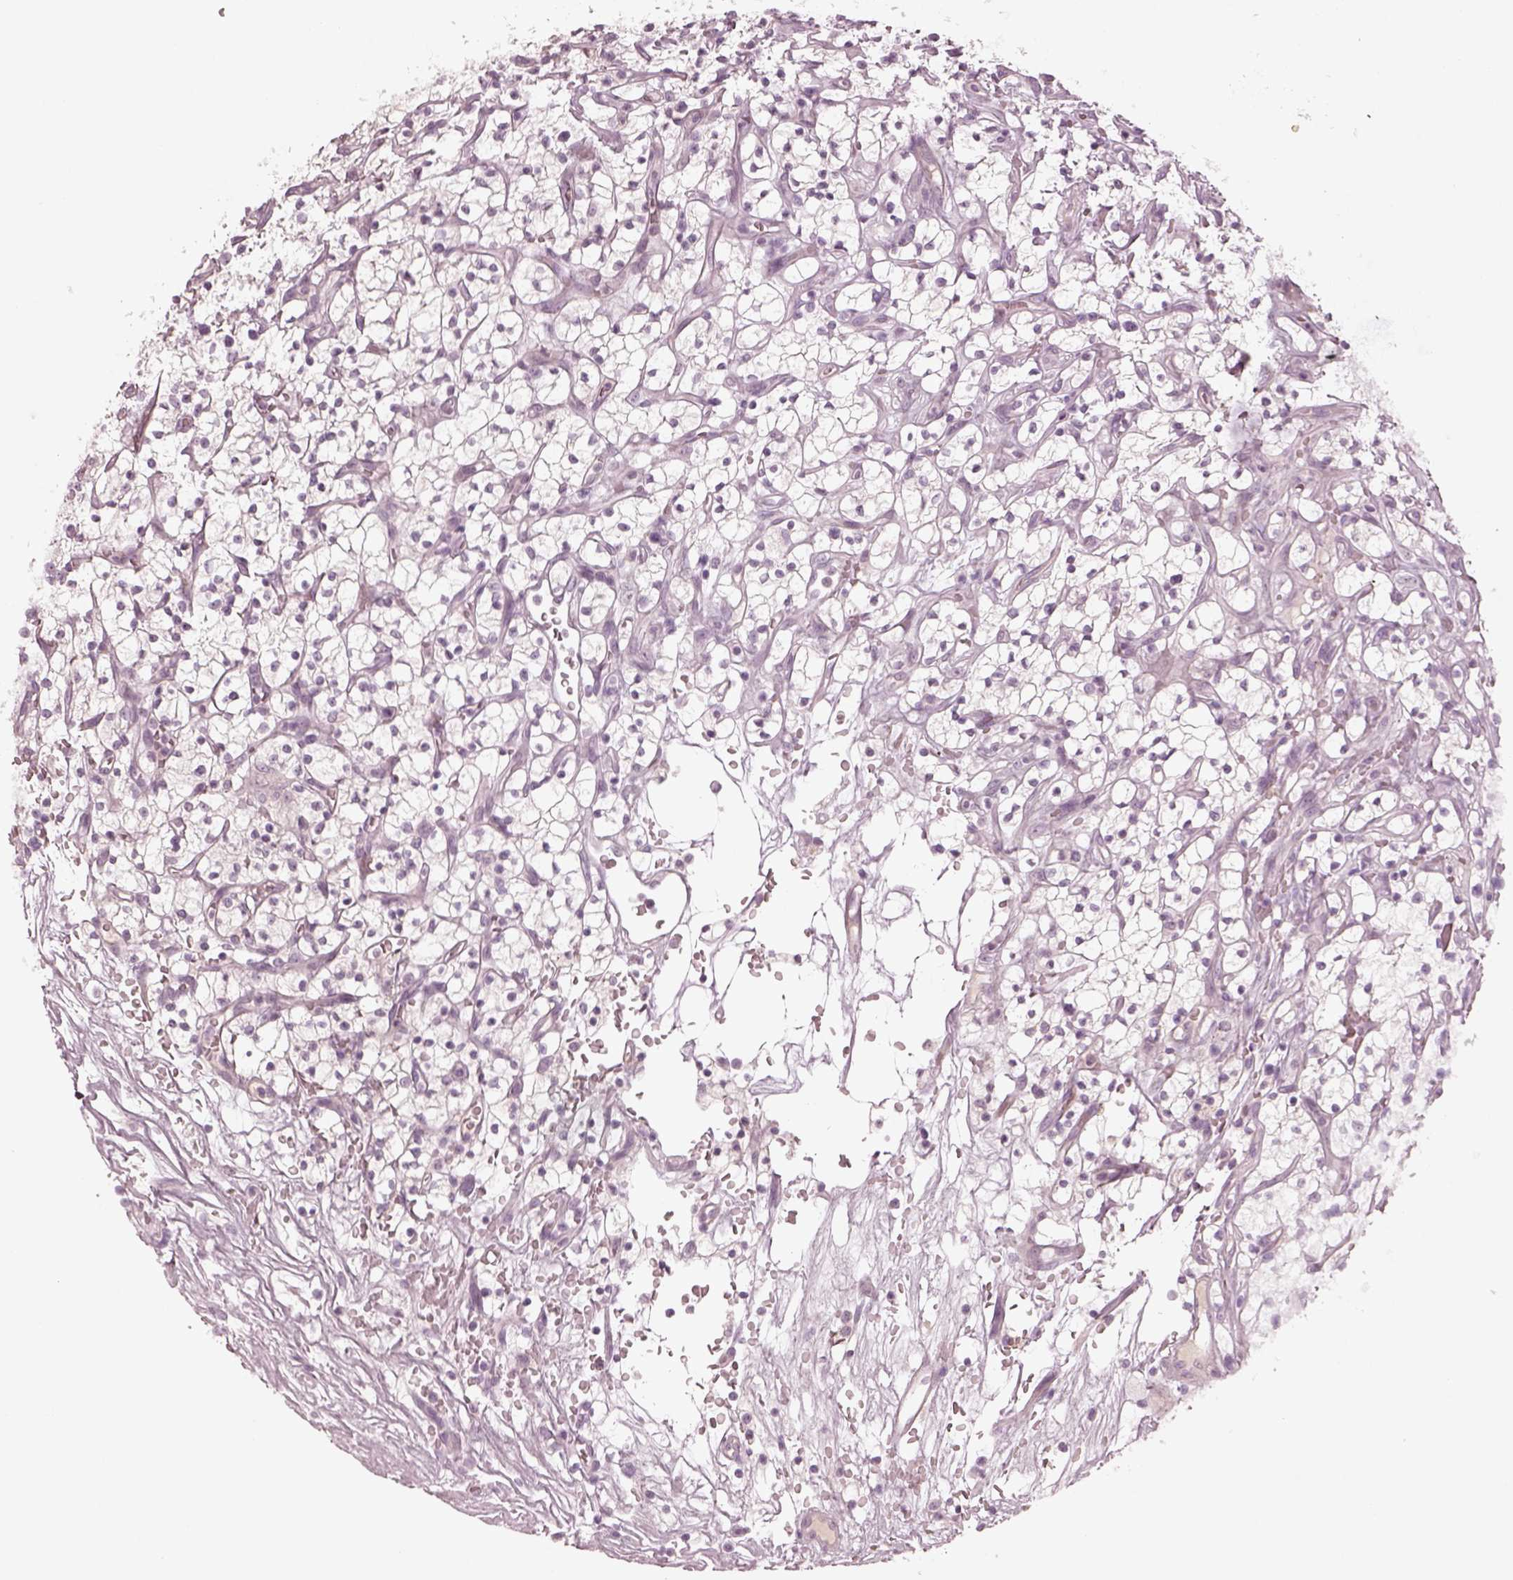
{"staining": {"intensity": "negative", "quantity": "none", "location": "none"}, "tissue": "renal cancer", "cell_type": "Tumor cells", "image_type": "cancer", "snomed": [{"axis": "morphology", "description": "Adenocarcinoma, NOS"}, {"axis": "topography", "description": "Kidney"}], "caption": "Immunohistochemistry (IHC) photomicrograph of human renal cancer (adenocarcinoma) stained for a protein (brown), which reveals no expression in tumor cells.", "gene": "SPATA6L", "patient": {"sex": "female", "age": 64}}